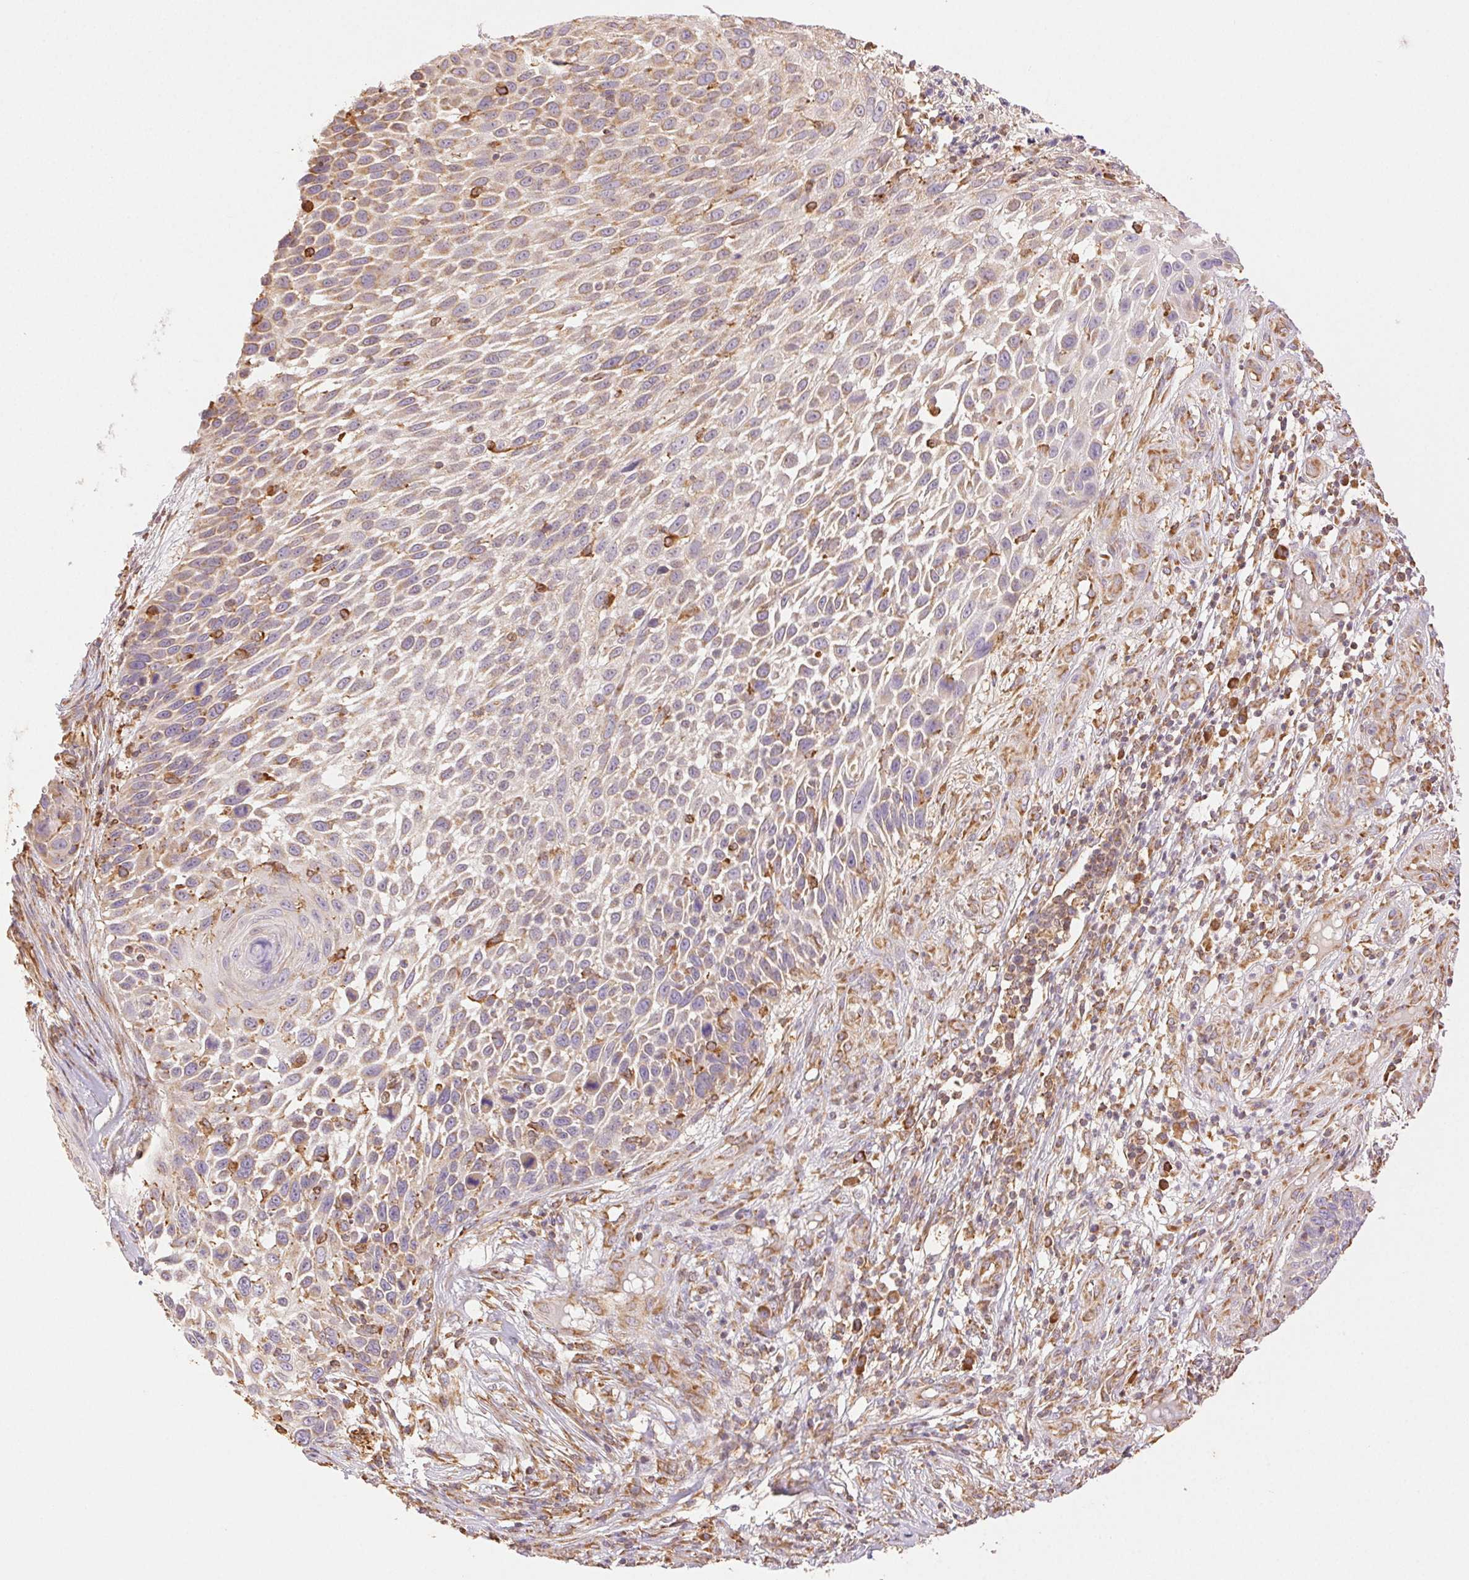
{"staining": {"intensity": "weak", "quantity": "25%-75%", "location": "cytoplasmic/membranous"}, "tissue": "skin cancer", "cell_type": "Tumor cells", "image_type": "cancer", "snomed": [{"axis": "morphology", "description": "Squamous cell carcinoma, NOS"}, {"axis": "topography", "description": "Skin"}], "caption": "Human skin cancer (squamous cell carcinoma) stained with a brown dye exhibits weak cytoplasmic/membranous positive staining in about 25%-75% of tumor cells.", "gene": "ENTREP1", "patient": {"sex": "male", "age": 92}}